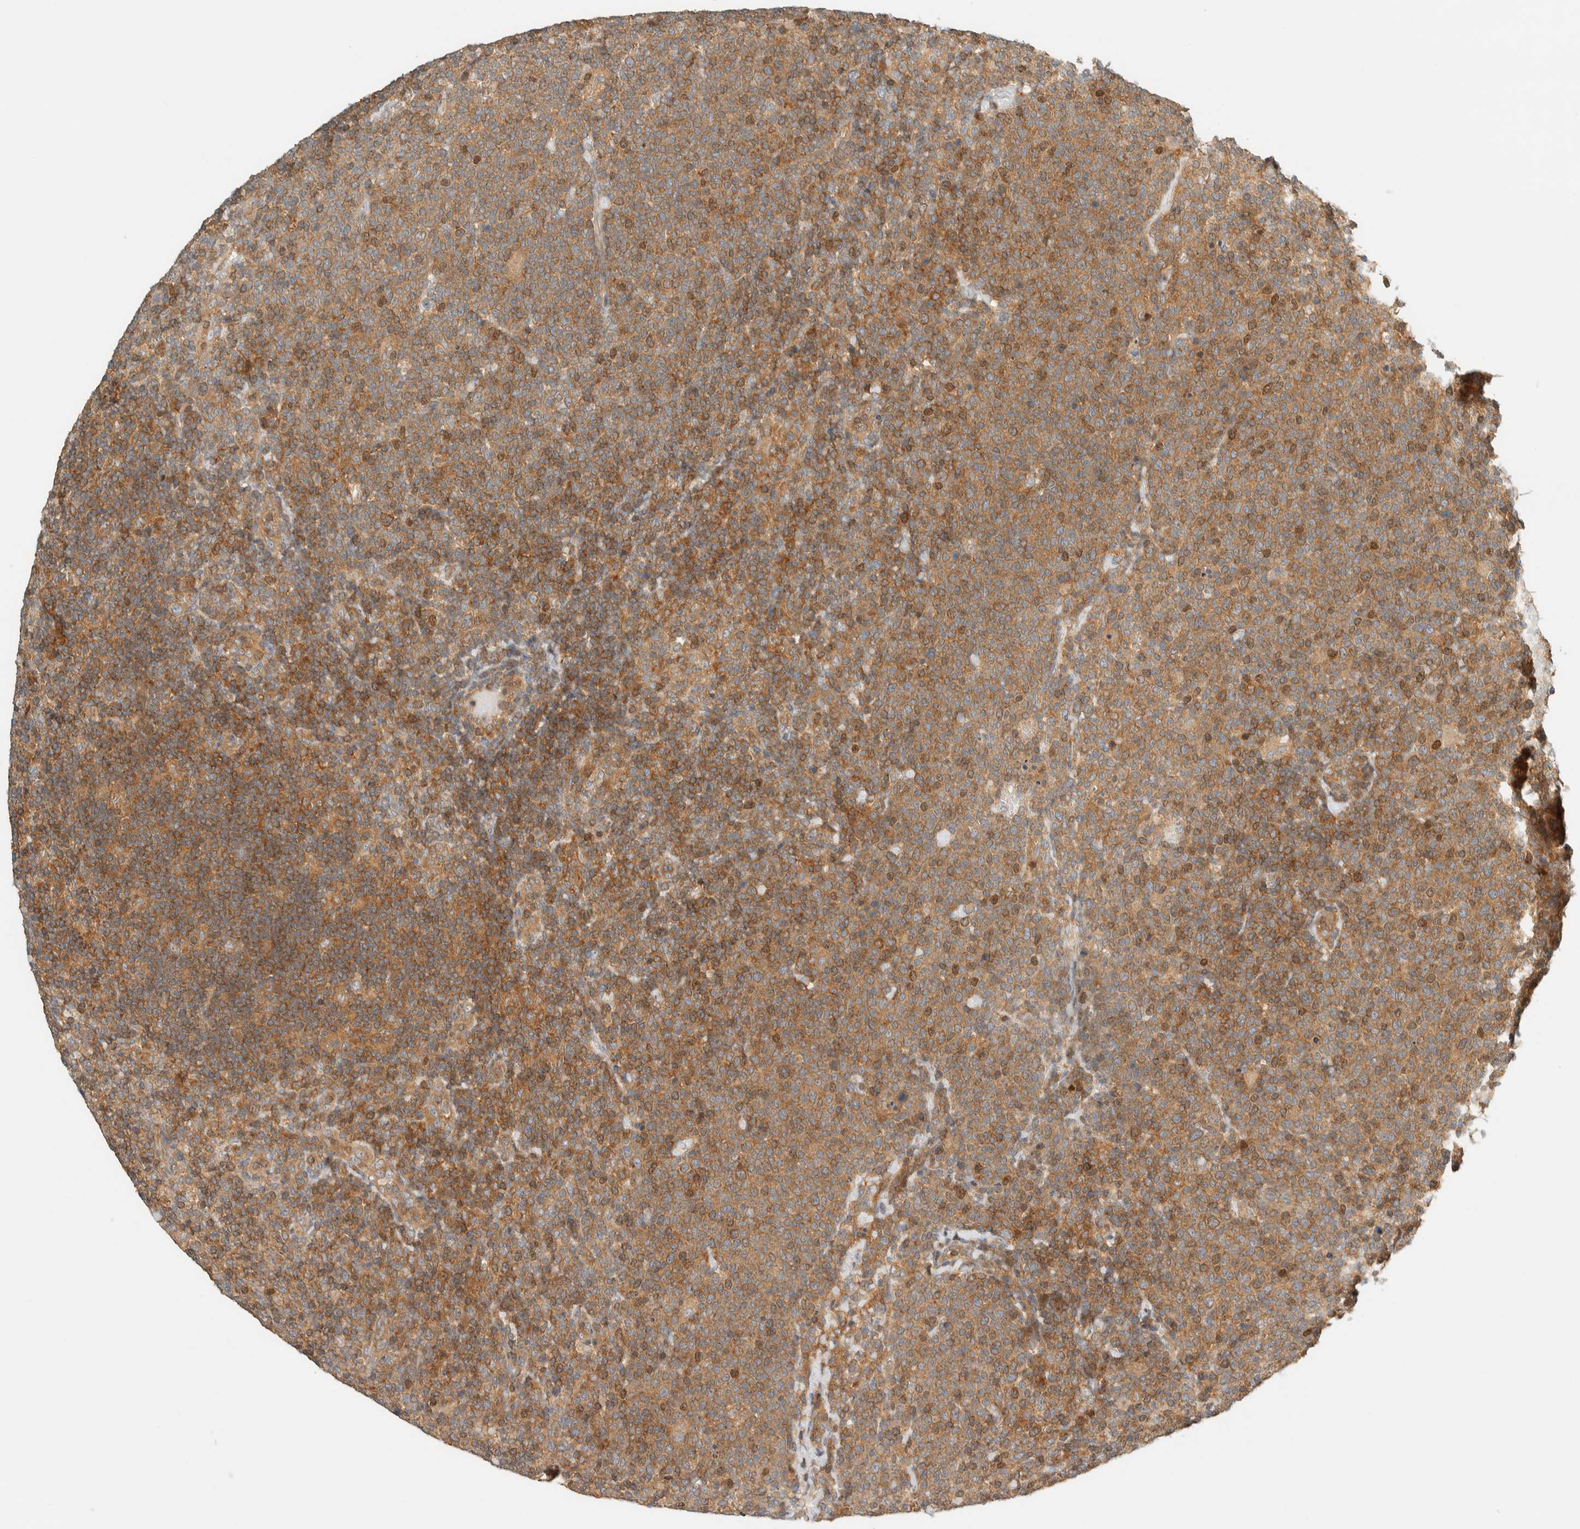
{"staining": {"intensity": "moderate", "quantity": ">75%", "location": "cytoplasmic/membranous"}, "tissue": "lymphoma", "cell_type": "Tumor cells", "image_type": "cancer", "snomed": [{"axis": "morphology", "description": "Malignant lymphoma, non-Hodgkin's type, High grade"}, {"axis": "topography", "description": "Lymph node"}], "caption": "Lymphoma stained with immunohistochemistry (IHC) displays moderate cytoplasmic/membranous staining in about >75% of tumor cells.", "gene": "ARFGEF1", "patient": {"sex": "male", "age": 61}}